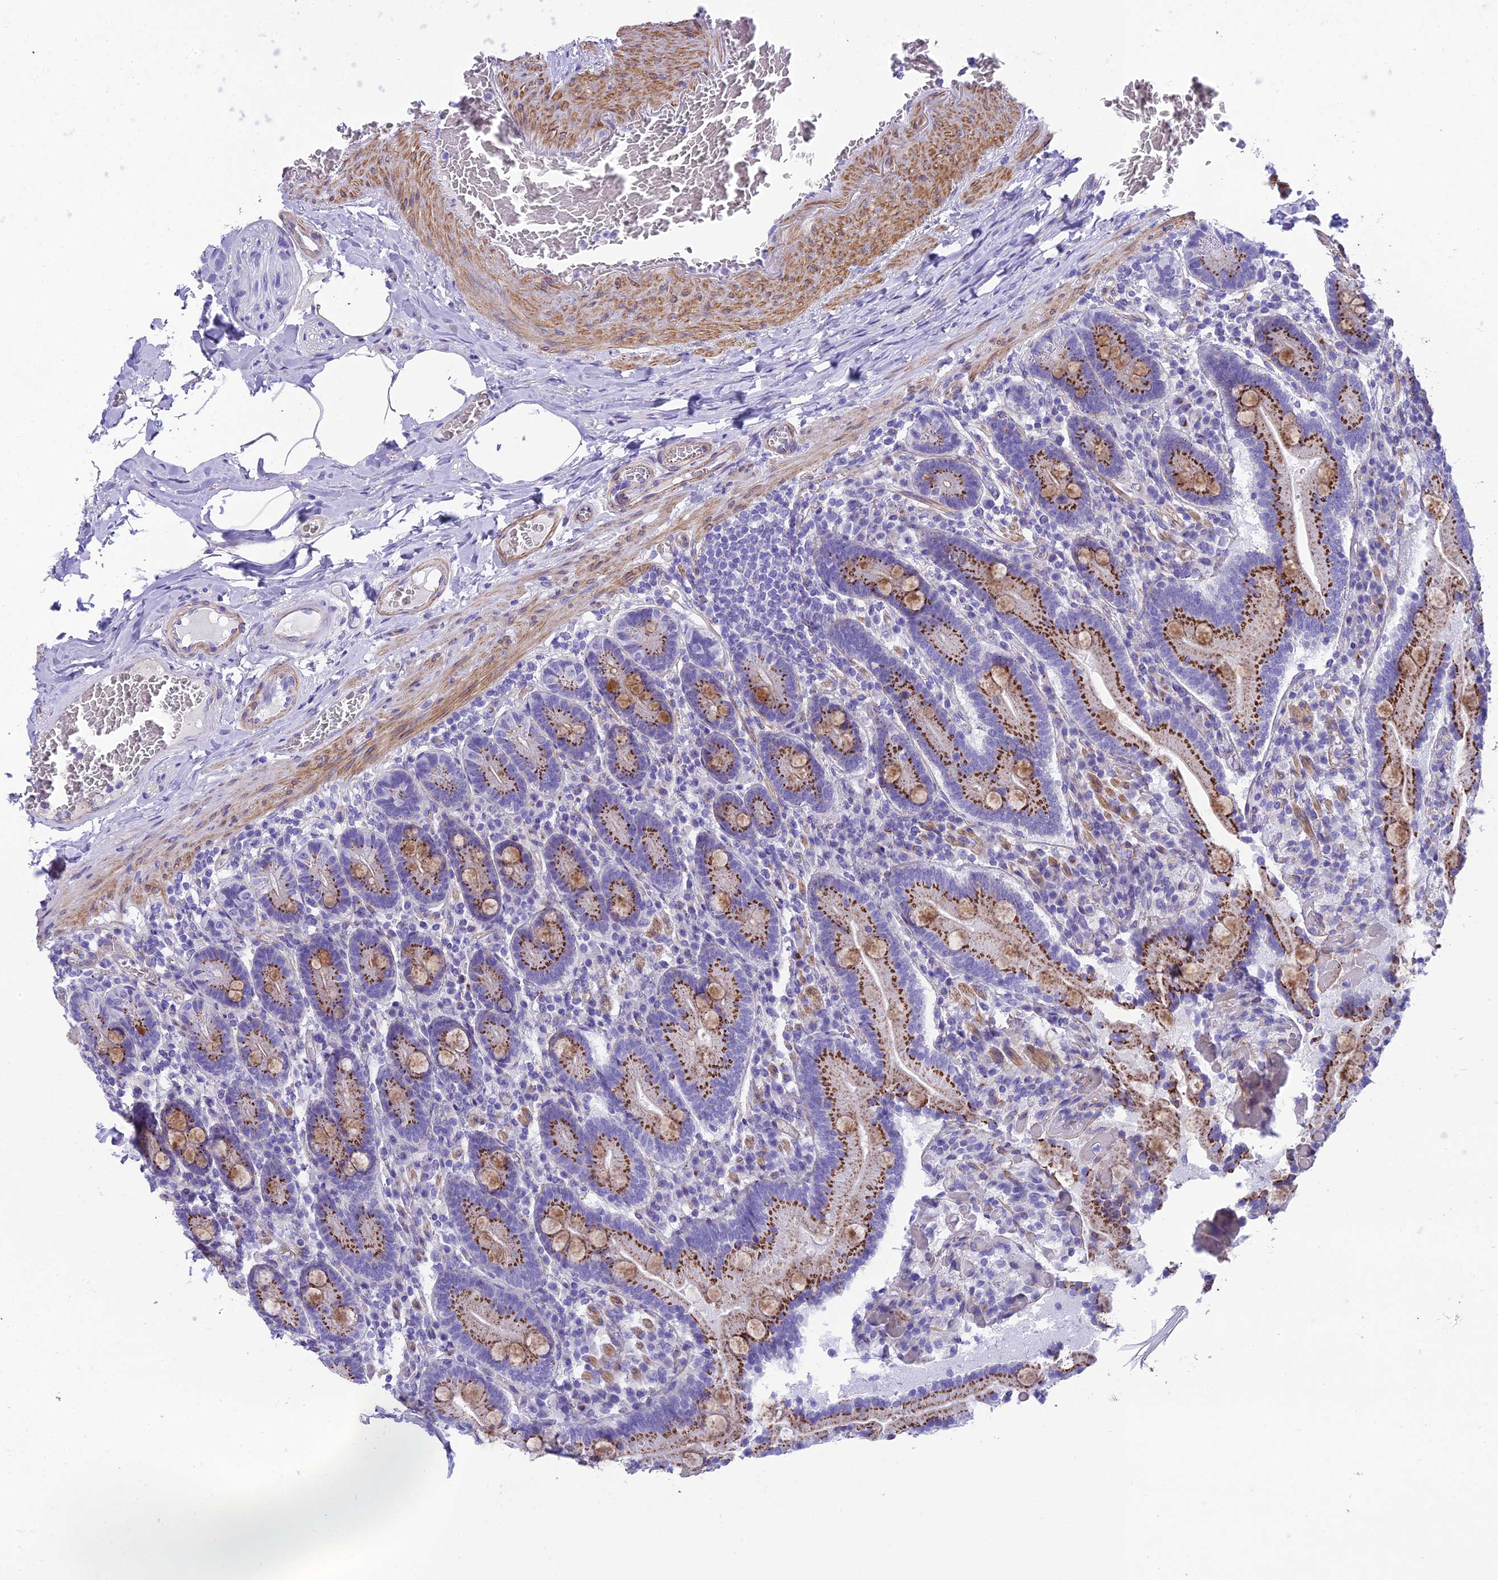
{"staining": {"intensity": "strong", "quantity": ">75%", "location": "cytoplasmic/membranous"}, "tissue": "duodenum", "cell_type": "Glandular cells", "image_type": "normal", "snomed": [{"axis": "morphology", "description": "Normal tissue, NOS"}, {"axis": "topography", "description": "Duodenum"}], "caption": "Immunohistochemistry (IHC) photomicrograph of normal human duodenum stained for a protein (brown), which shows high levels of strong cytoplasmic/membranous staining in approximately >75% of glandular cells.", "gene": "GFRA1", "patient": {"sex": "female", "age": 62}}